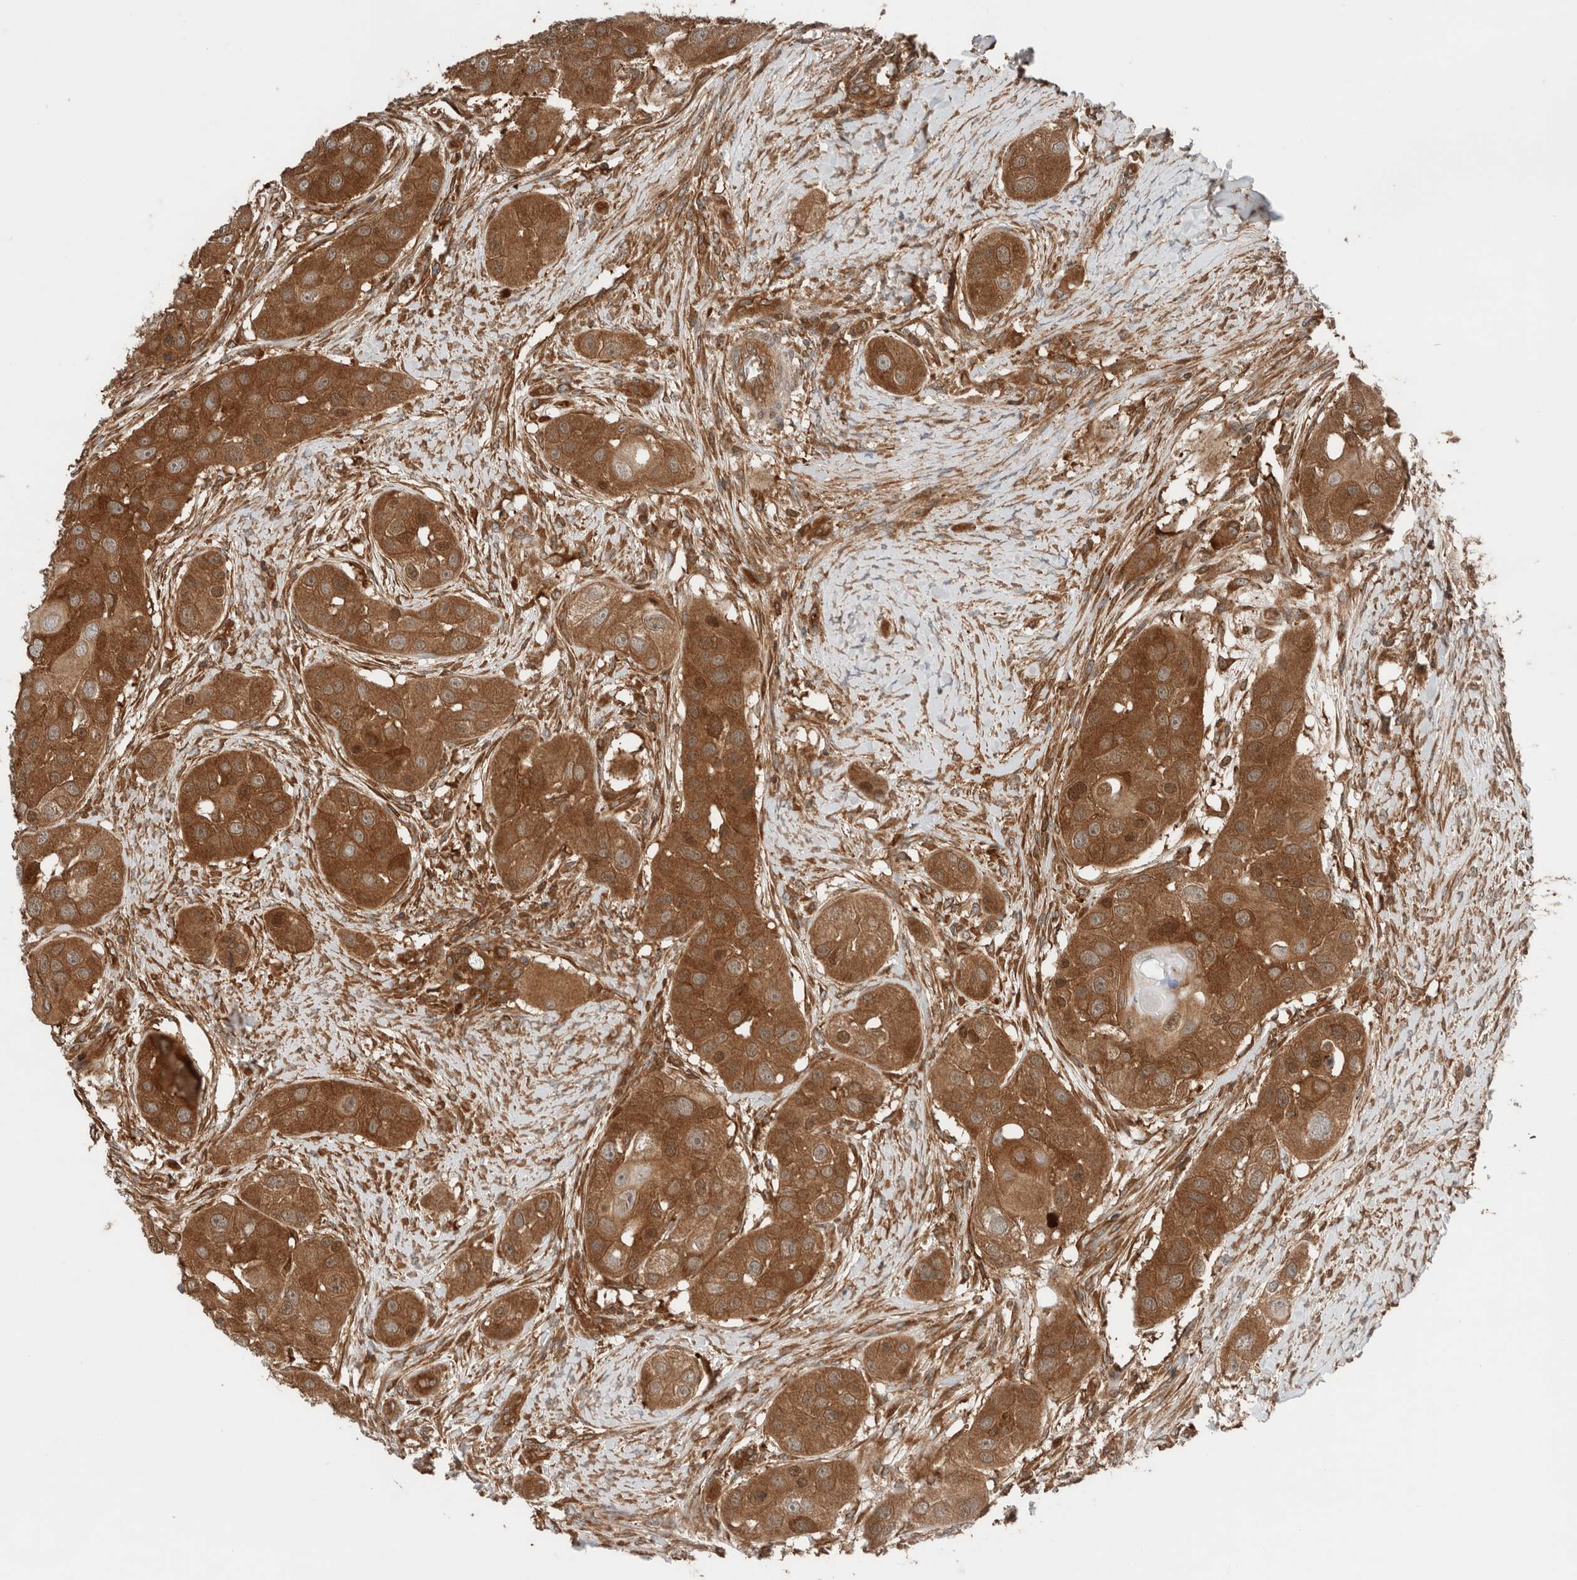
{"staining": {"intensity": "moderate", "quantity": ">75%", "location": "cytoplasmic/membranous,nuclear"}, "tissue": "head and neck cancer", "cell_type": "Tumor cells", "image_type": "cancer", "snomed": [{"axis": "morphology", "description": "Normal tissue, NOS"}, {"axis": "morphology", "description": "Squamous cell carcinoma, NOS"}, {"axis": "topography", "description": "Skeletal muscle"}, {"axis": "topography", "description": "Head-Neck"}], "caption": "An image of head and neck cancer (squamous cell carcinoma) stained for a protein reveals moderate cytoplasmic/membranous and nuclear brown staining in tumor cells.", "gene": "XPNPEP1", "patient": {"sex": "male", "age": 51}}